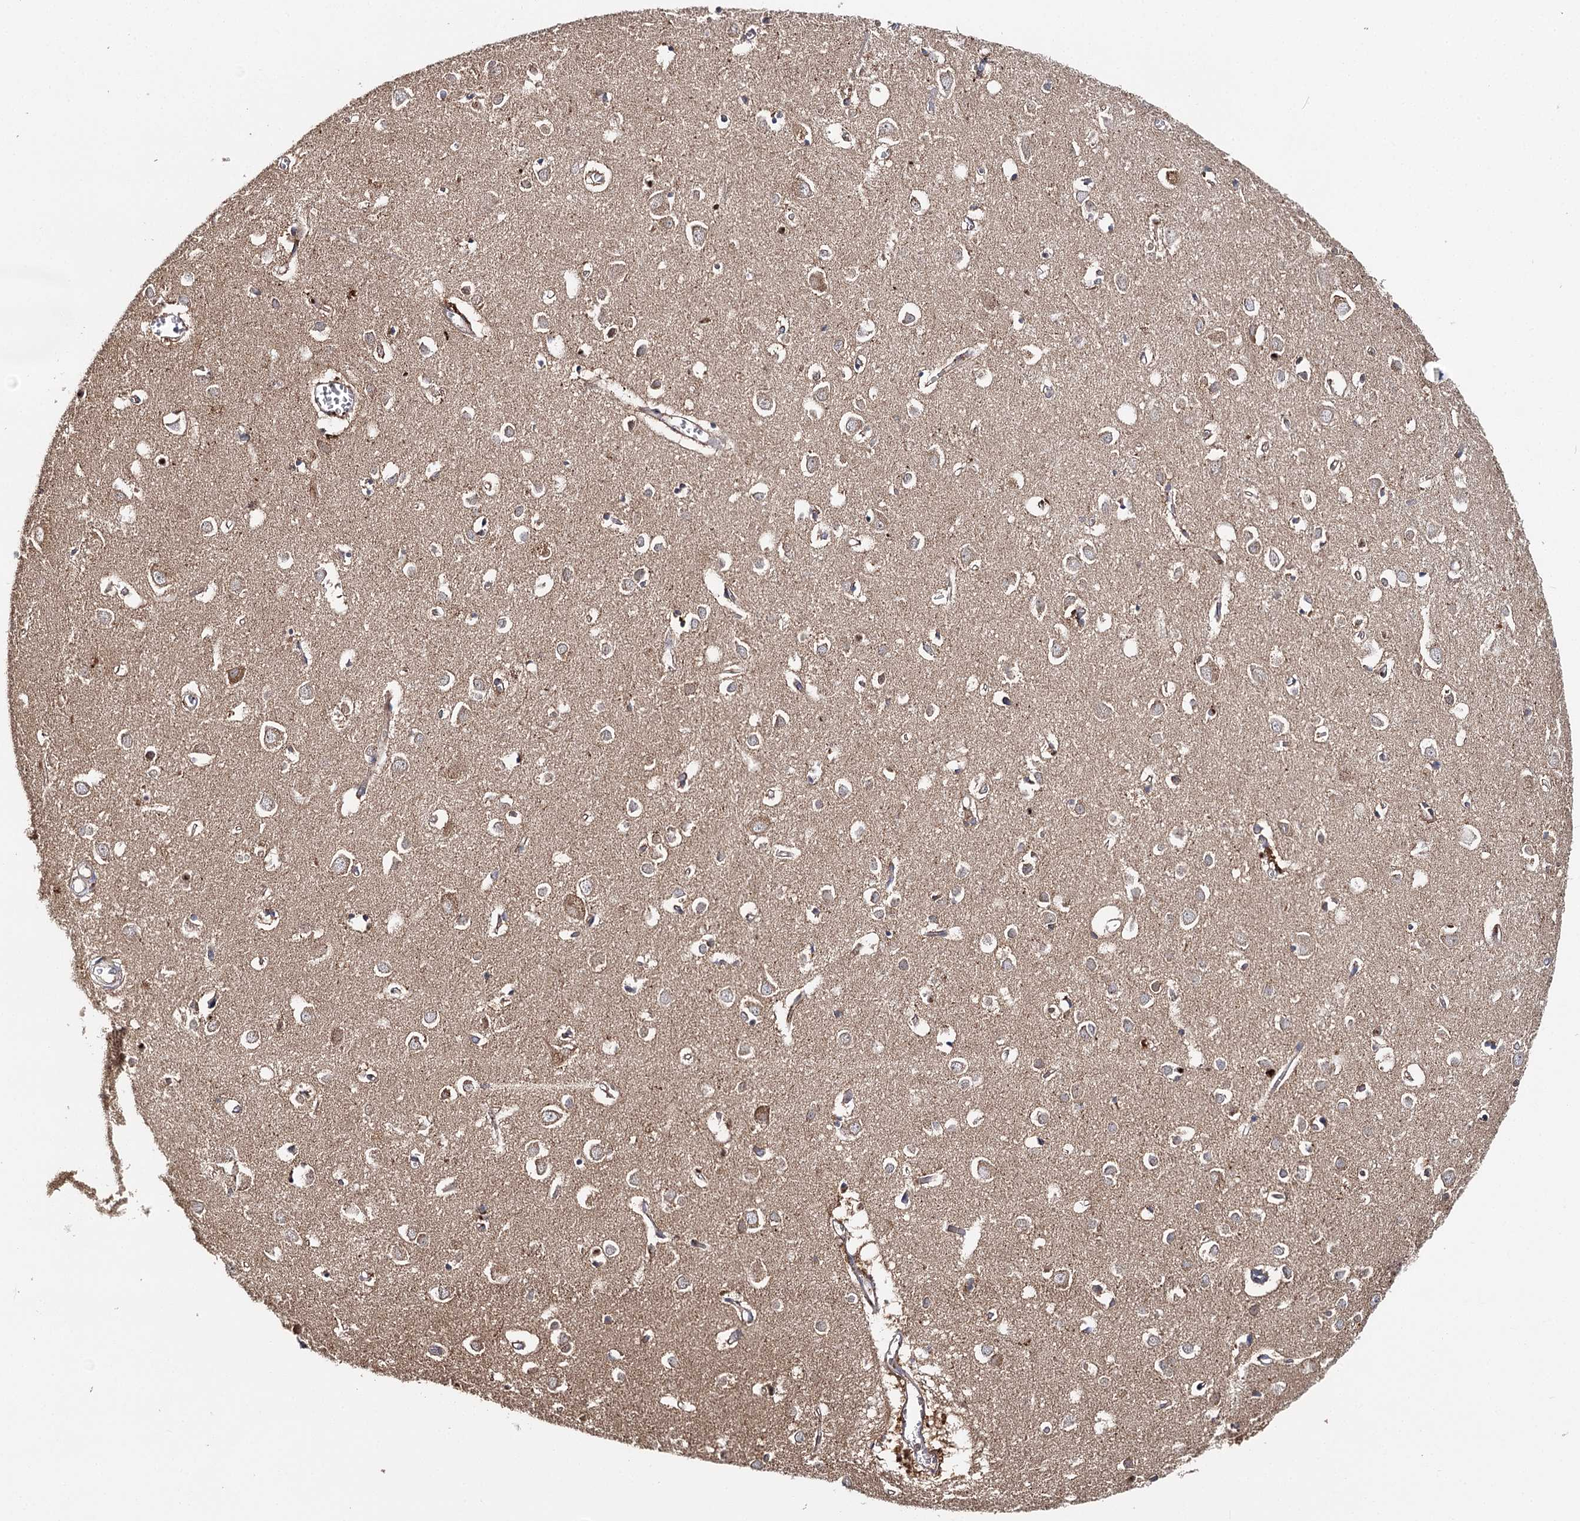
{"staining": {"intensity": "moderate", "quantity": "25%-75%", "location": "cytoplasmic/membranous"}, "tissue": "cerebral cortex", "cell_type": "Endothelial cells", "image_type": "normal", "snomed": [{"axis": "morphology", "description": "Normal tissue, NOS"}, {"axis": "topography", "description": "Cerebral cortex"}], "caption": "Brown immunohistochemical staining in benign human cerebral cortex displays moderate cytoplasmic/membranous positivity in about 25%-75% of endothelial cells.", "gene": "SEC24B", "patient": {"sex": "female", "age": 64}}